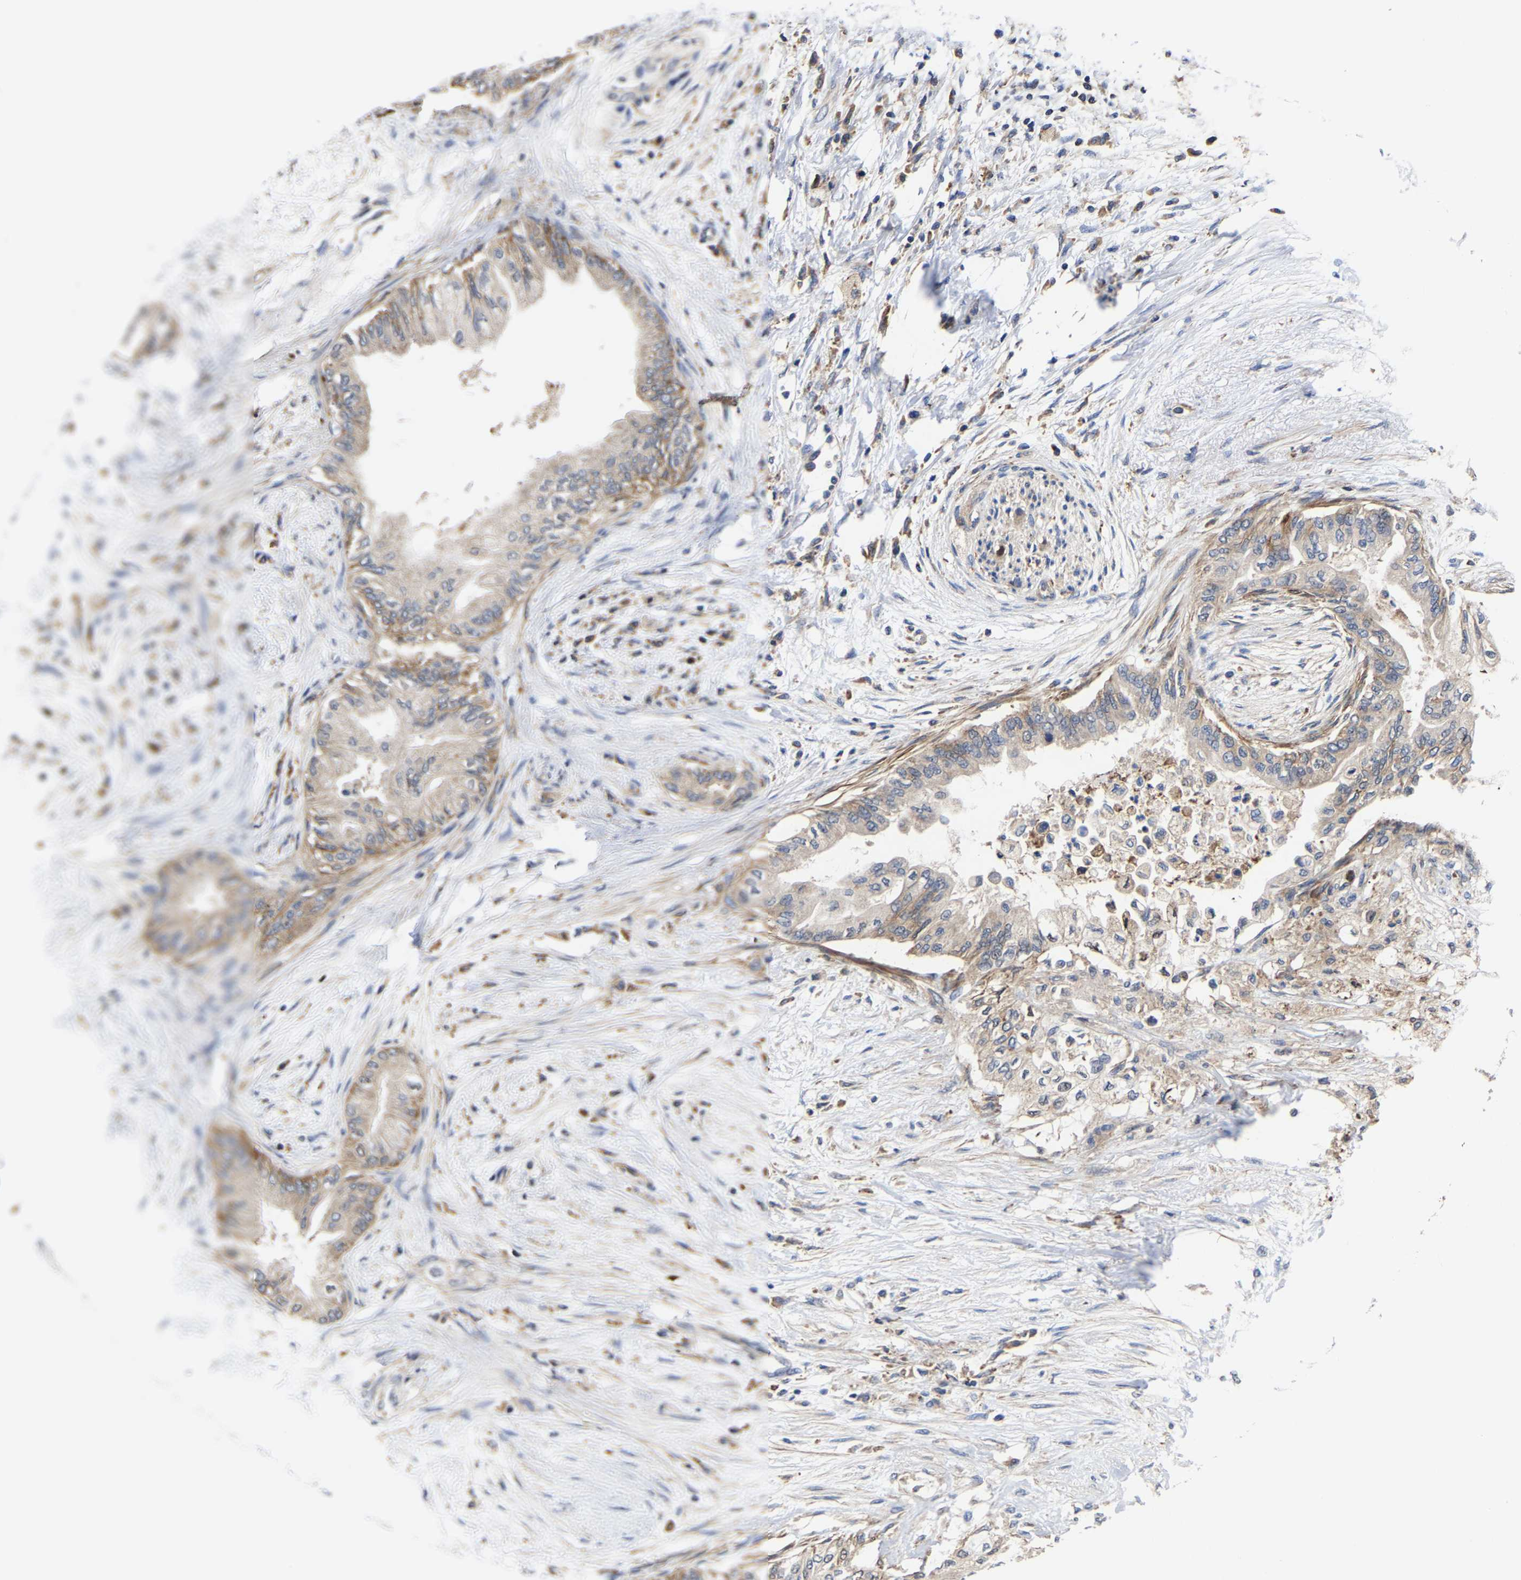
{"staining": {"intensity": "moderate", "quantity": "<25%", "location": "cytoplasmic/membranous"}, "tissue": "pancreatic cancer", "cell_type": "Tumor cells", "image_type": "cancer", "snomed": [{"axis": "morphology", "description": "Normal tissue, NOS"}, {"axis": "morphology", "description": "Adenocarcinoma, NOS"}, {"axis": "topography", "description": "Pancreas"}, {"axis": "topography", "description": "Duodenum"}], "caption": "A high-resolution image shows immunohistochemistry (IHC) staining of pancreatic adenocarcinoma, which reveals moderate cytoplasmic/membranous expression in about <25% of tumor cells.", "gene": "PFKFB3", "patient": {"sex": "female", "age": 60}}